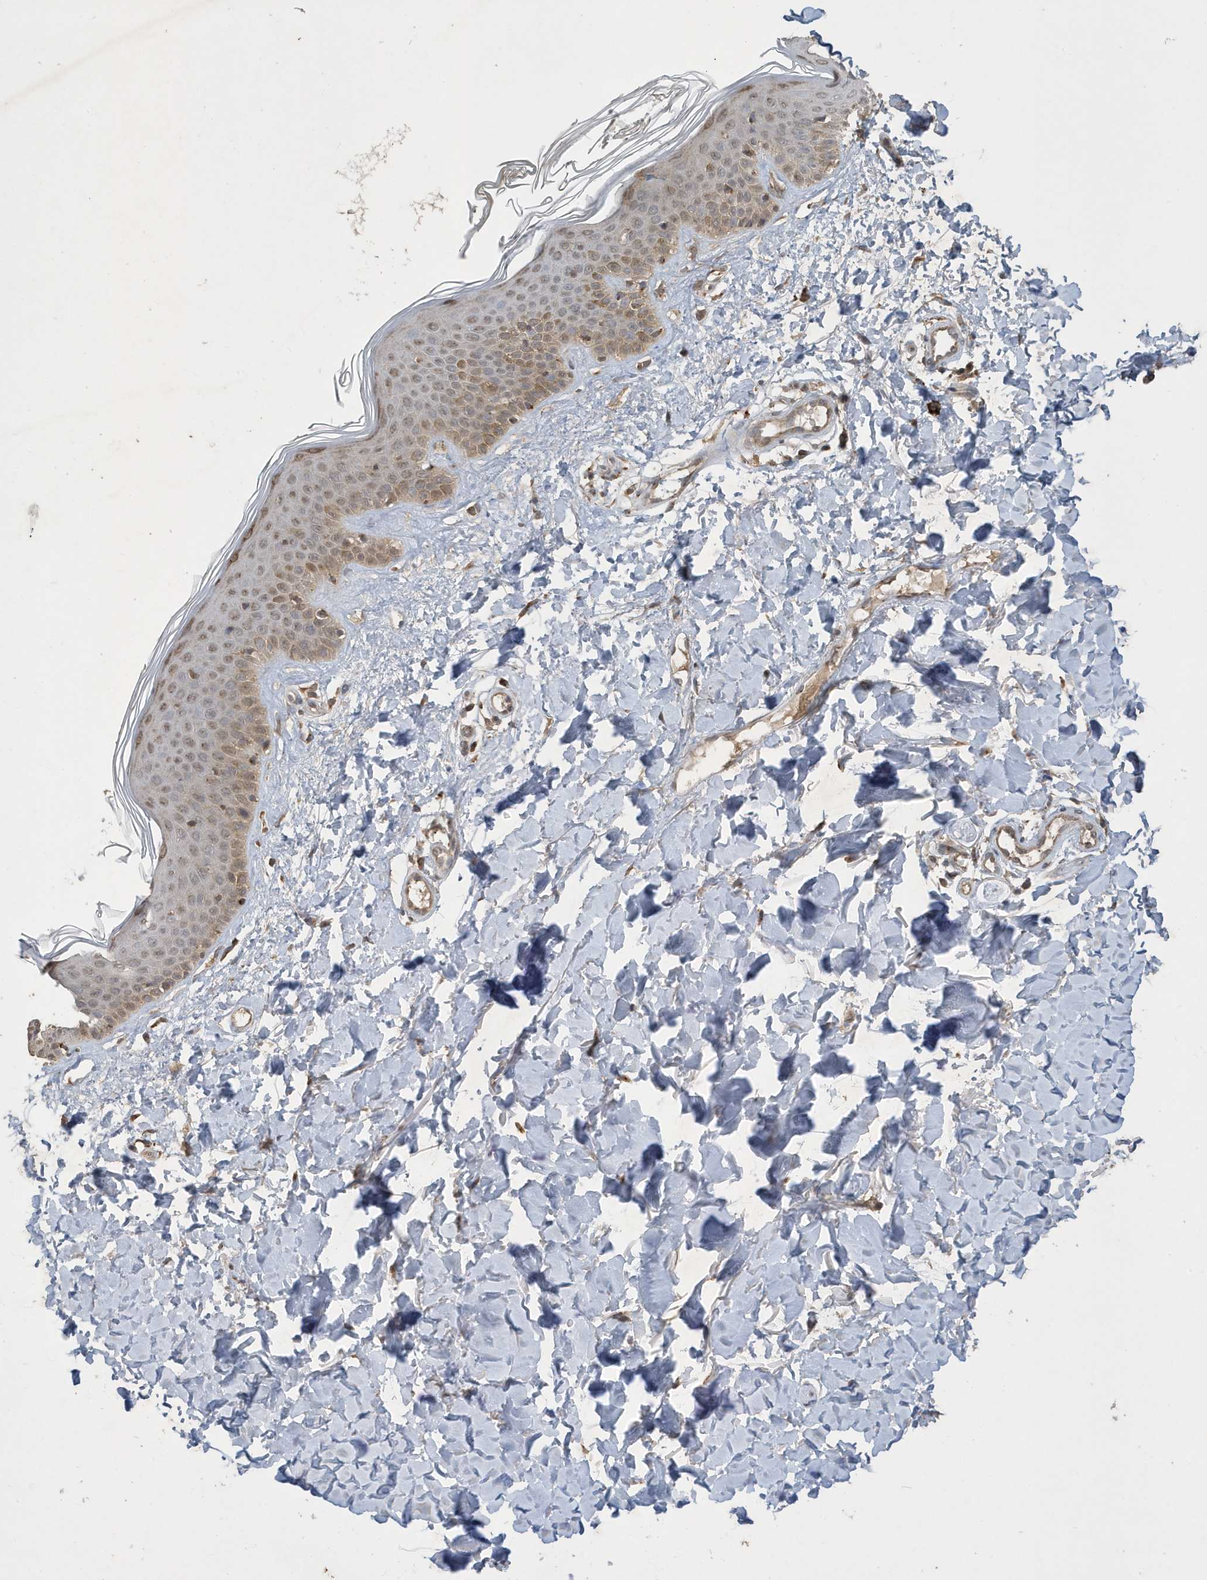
{"staining": {"intensity": "weak", "quantity": ">75%", "location": "cytoplasmic/membranous"}, "tissue": "skin", "cell_type": "Fibroblasts", "image_type": "normal", "snomed": [{"axis": "morphology", "description": "Normal tissue, NOS"}, {"axis": "topography", "description": "Skin"}], "caption": "Immunohistochemistry (IHC) photomicrograph of benign skin stained for a protein (brown), which displays low levels of weak cytoplasmic/membranous expression in about >75% of fibroblasts.", "gene": "STX10", "patient": {"sex": "male", "age": 37}}